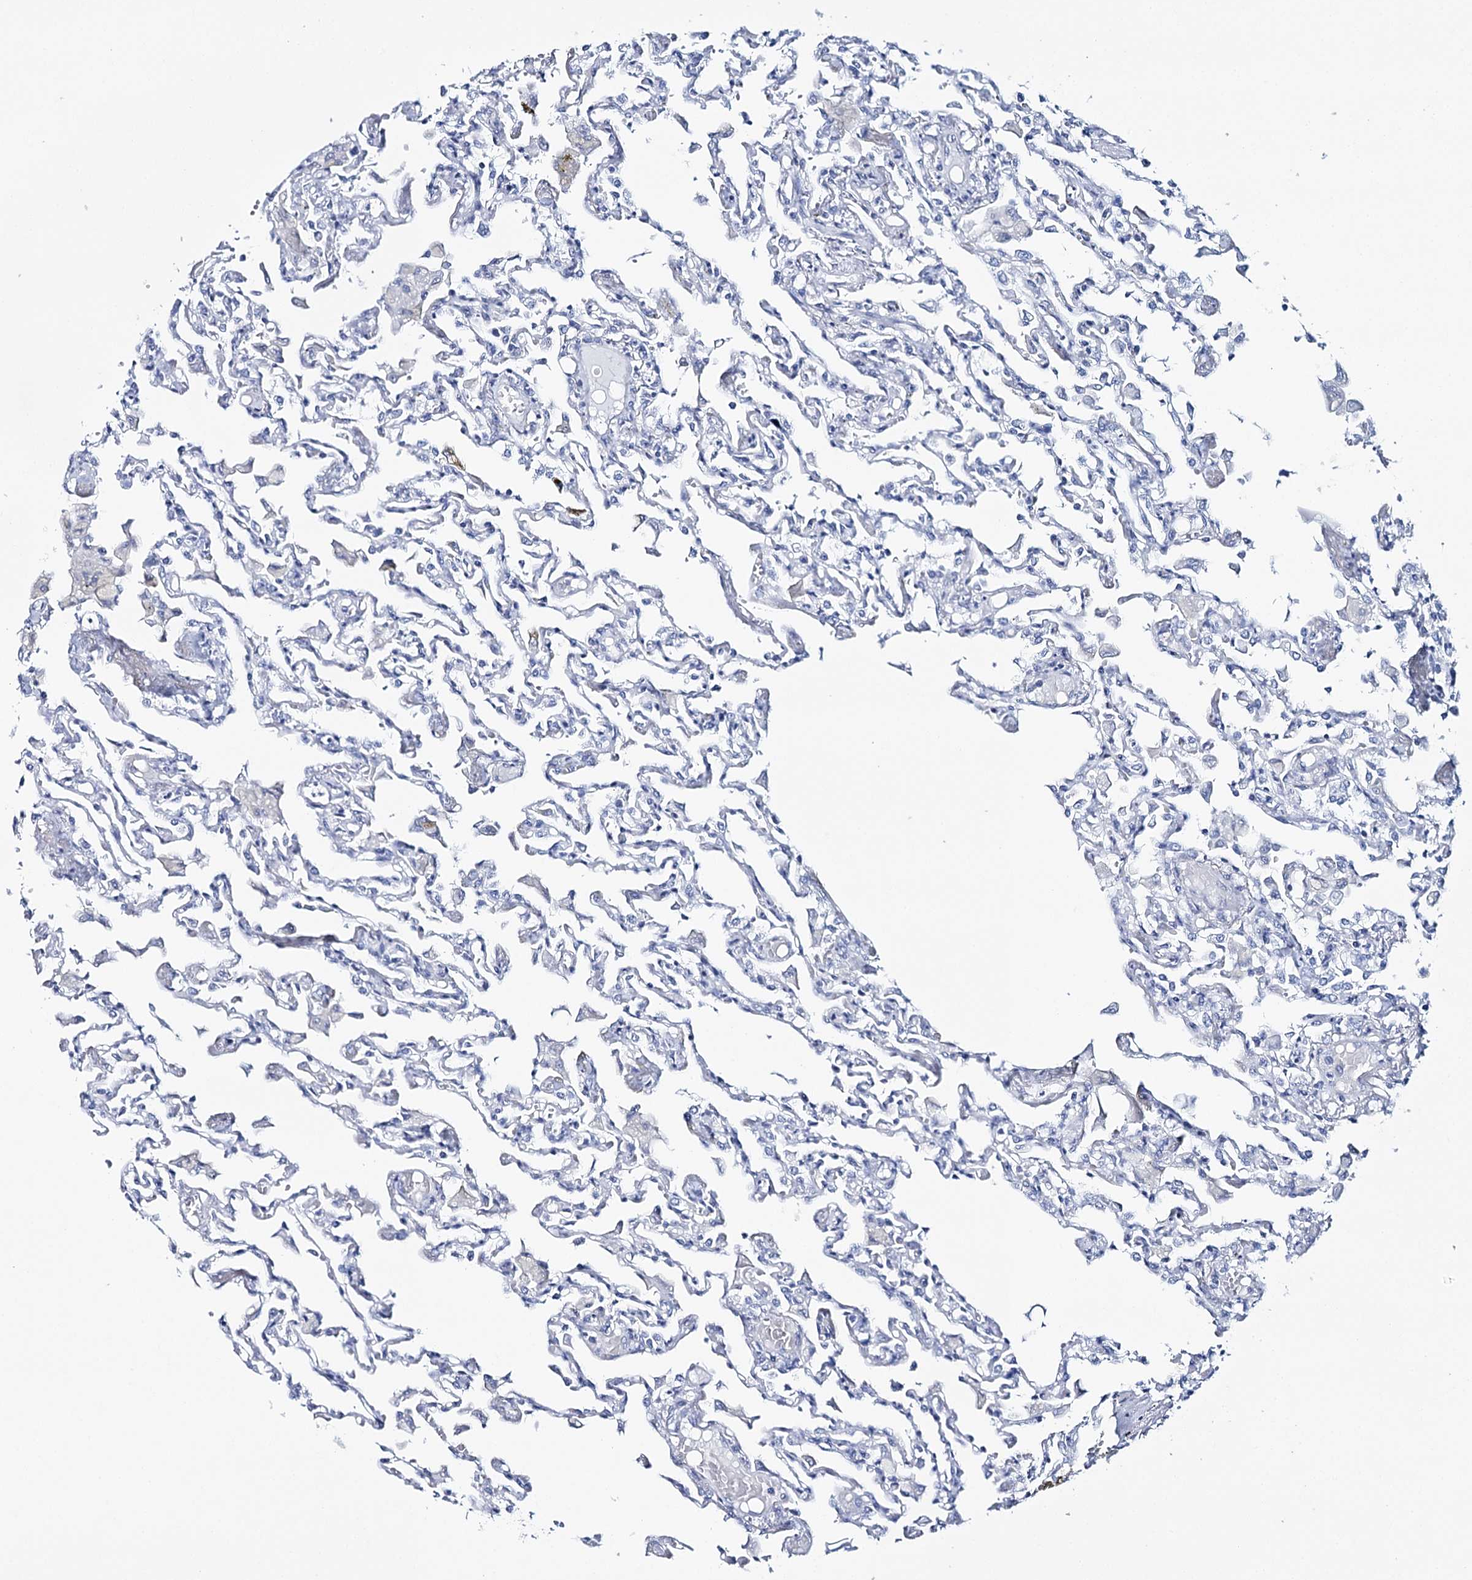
{"staining": {"intensity": "negative", "quantity": "none", "location": "none"}, "tissue": "lung", "cell_type": "Alveolar cells", "image_type": "normal", "snomed": [{"axis": "morphology", "description": "Normal tissue, NOS"}, {"axis": "topography", "description": "Bronchus"}, {"axis": "topography", "description": "Lung"}], "caption": "Immunohistochemical staining of unremarkable lung exhibits no significant positivity in alveolar cells. Nuclei are stained in blue.", "gene": "CSN3", "patient": {"sex": "female", "age": 49}}